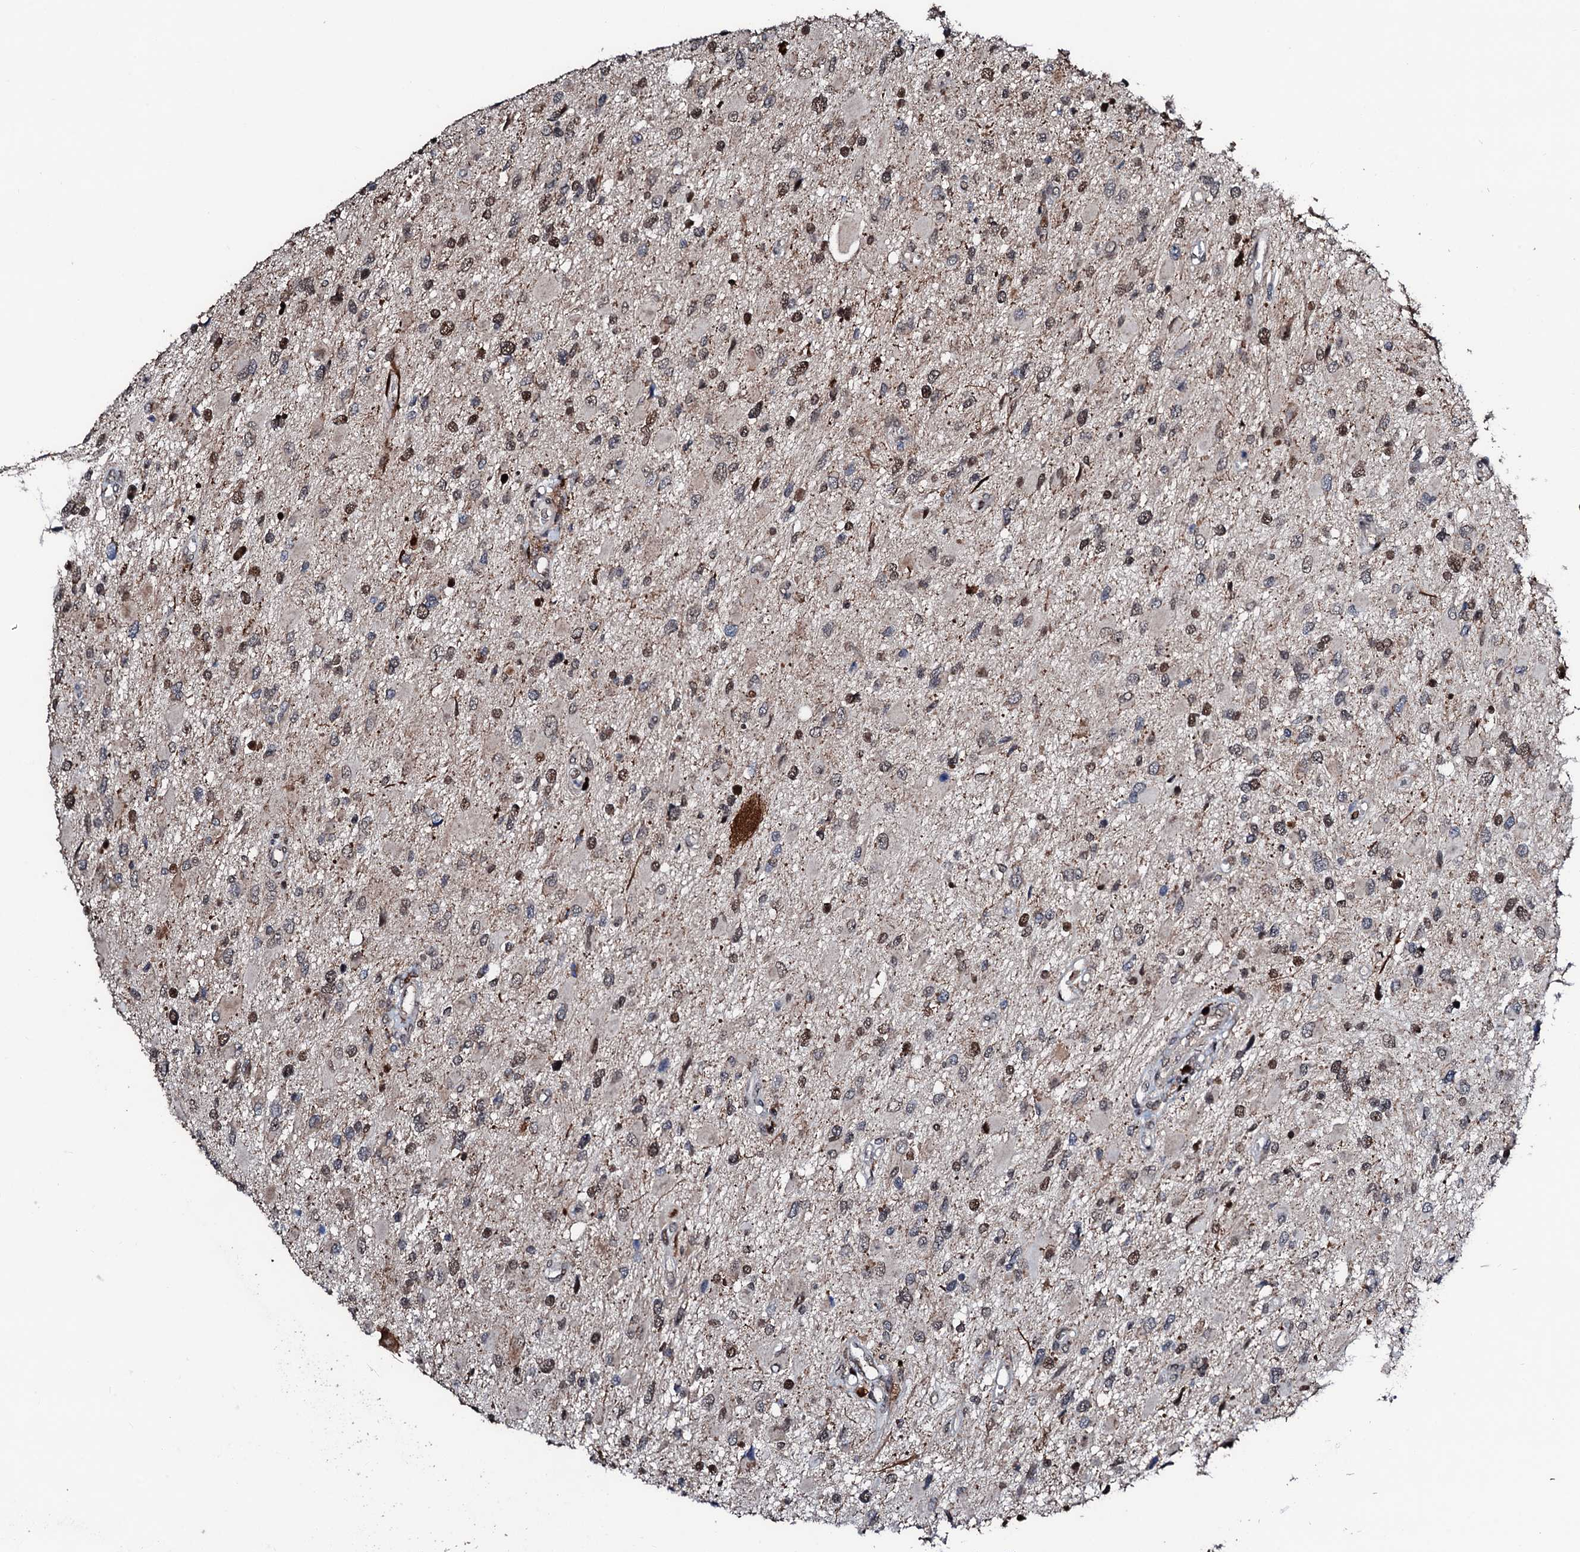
{"staining": {"intensity": "moderate", "quantity": "25%-75%", "location": "nuclear"}, "tissue": "glioma", "cell_type": "Tumor cells", "image_type": "cancer", "snomed": [{"axis": "morphology", "description": "Glioma, malignant, High grade"}, {"axis": "topography", "description": "Brain"}], "caption": "This is an image of immunohistochemistry staining of malignant high-grade glioma, which shows moderate positivity in the nuclear of tumor cells.", "gene": "KIF18A", "patient": {"sex": "male", "age": 53}}